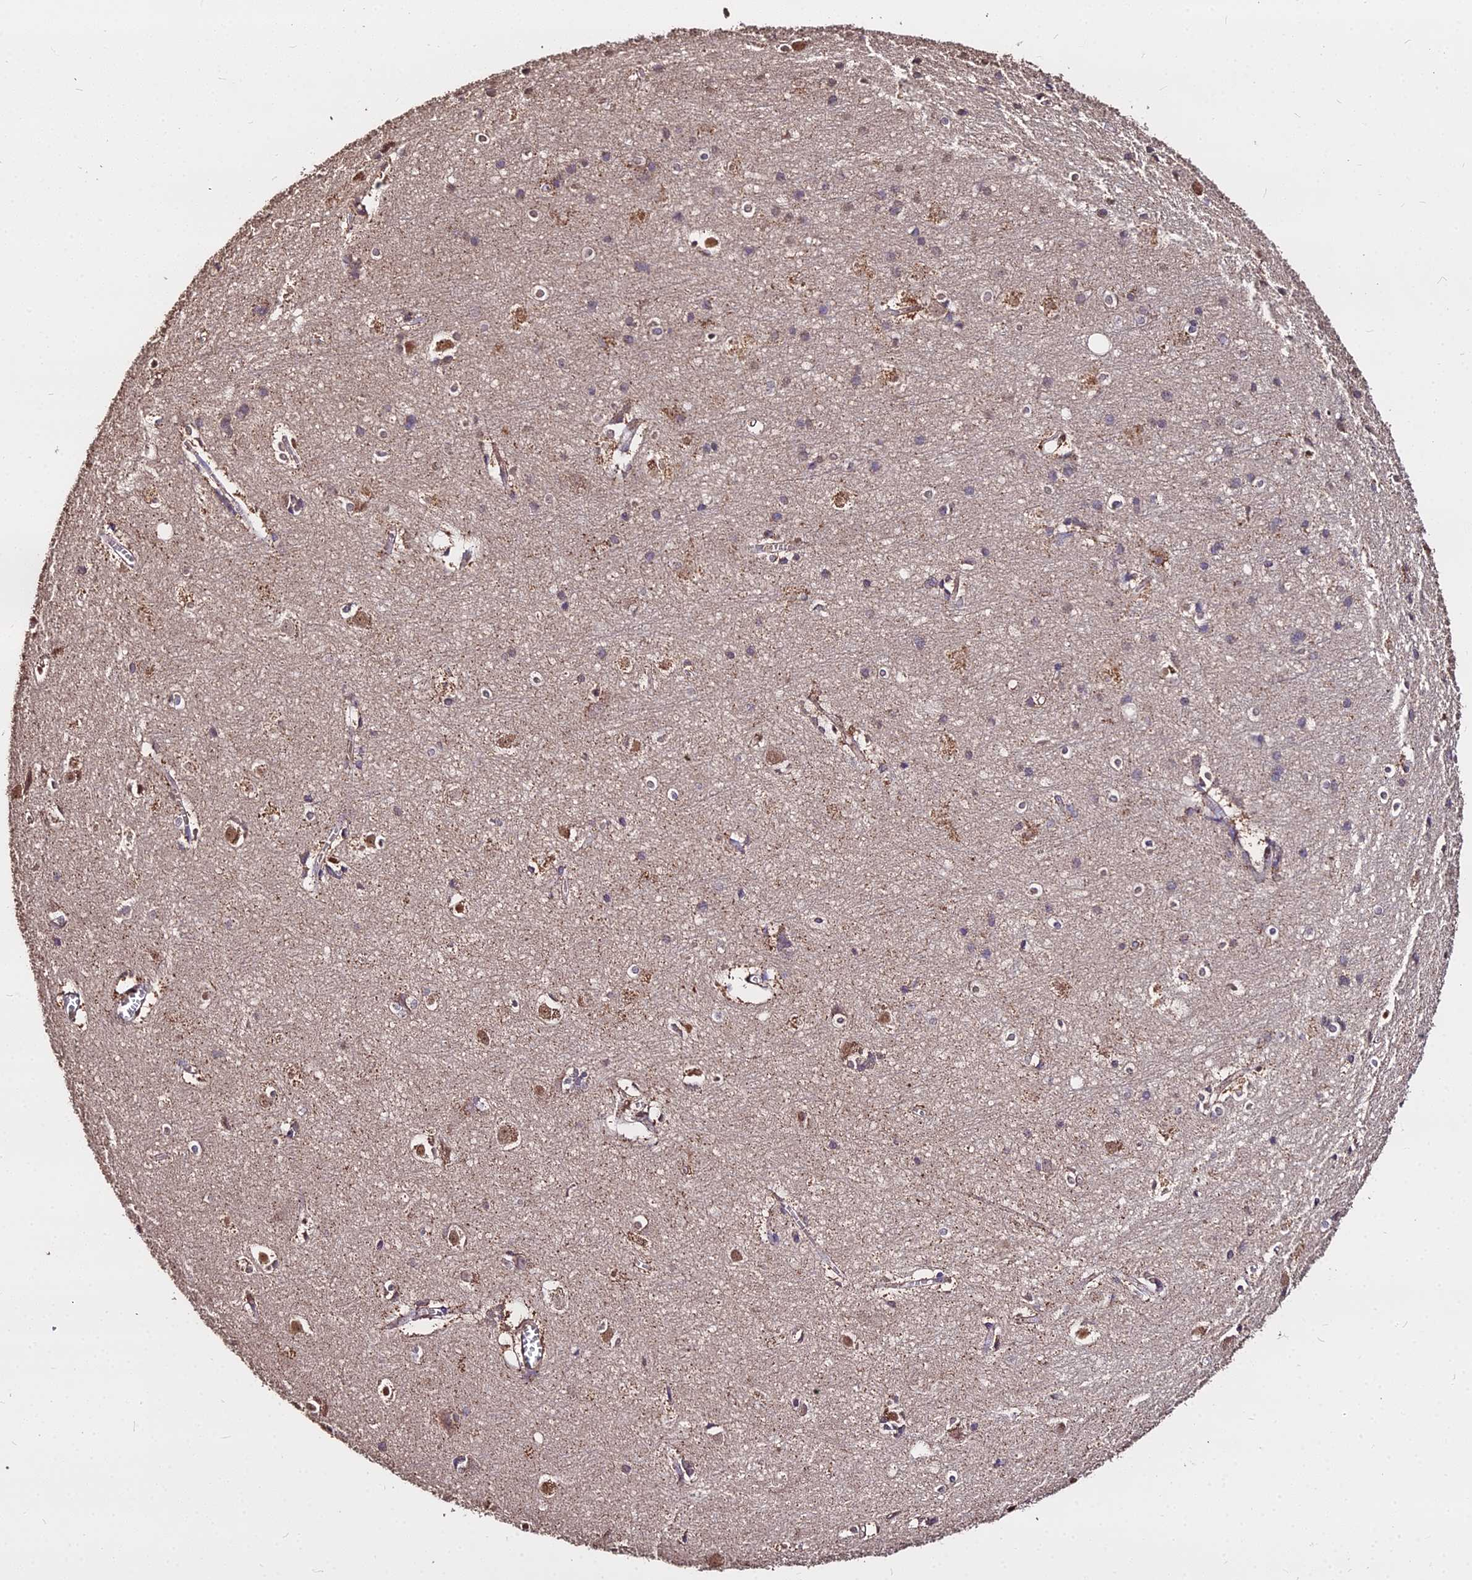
{"staining": {"intensity": "moderate", "quantity": ">75%", "location": "cytoplasmic/membranous"}, "tissue": "cerebral cortex", "cell_type": "Endothelial cells", "image_type": "normal", "snomed": [{"axis": "morphology", "description": "Normal tissue, NOS"}, {"axis": "topography", "description": "Cerebral cortex"}], "caption": "Brown immunohistochemical staining in normal human cerebral cortex exhibits moderate cytoplasmic/membranous positivity in about >75% of endothelial cells.", "gene": "METTL13", "patient": {"sex": "male", "age": 54}}